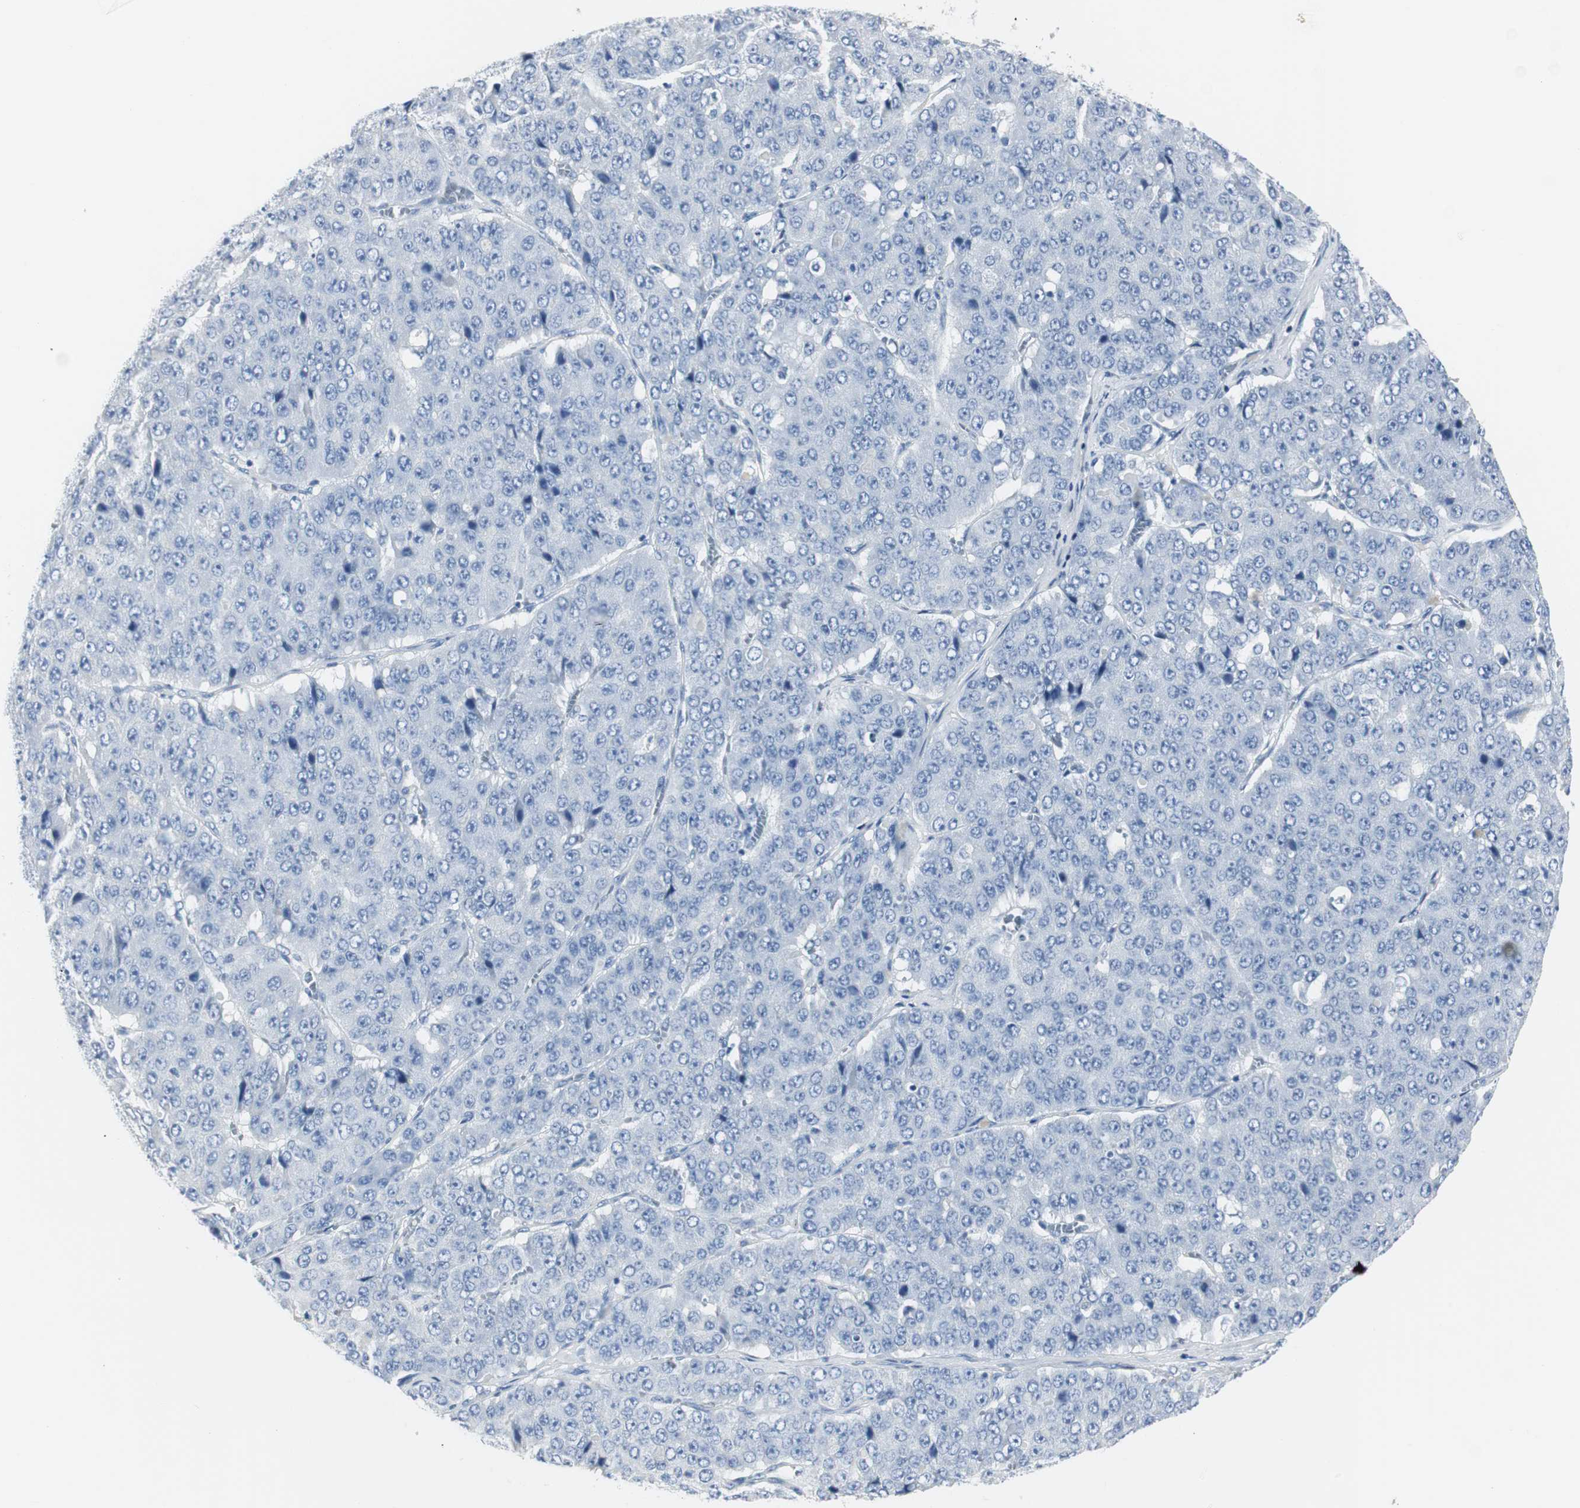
{"staining": {"intensity": "negative", "quantity": "none", "location": "none"}, "tissue": "pancreatic cancer", "cell_type": "Tumor cells", "image_type": "cancer", "snomed": [{"axis": "morphology", "description": "Adenocarcinoma, NOS"}, {"axis": "topography", "description": "Pancreas"}], "caption": "This is an IHC photomicrograph of adenocarcinoma (pancreatic). There is no positivity in tumor cells.", "gene": "GAP43", "patient": {"sex": "male", "age": 50}}